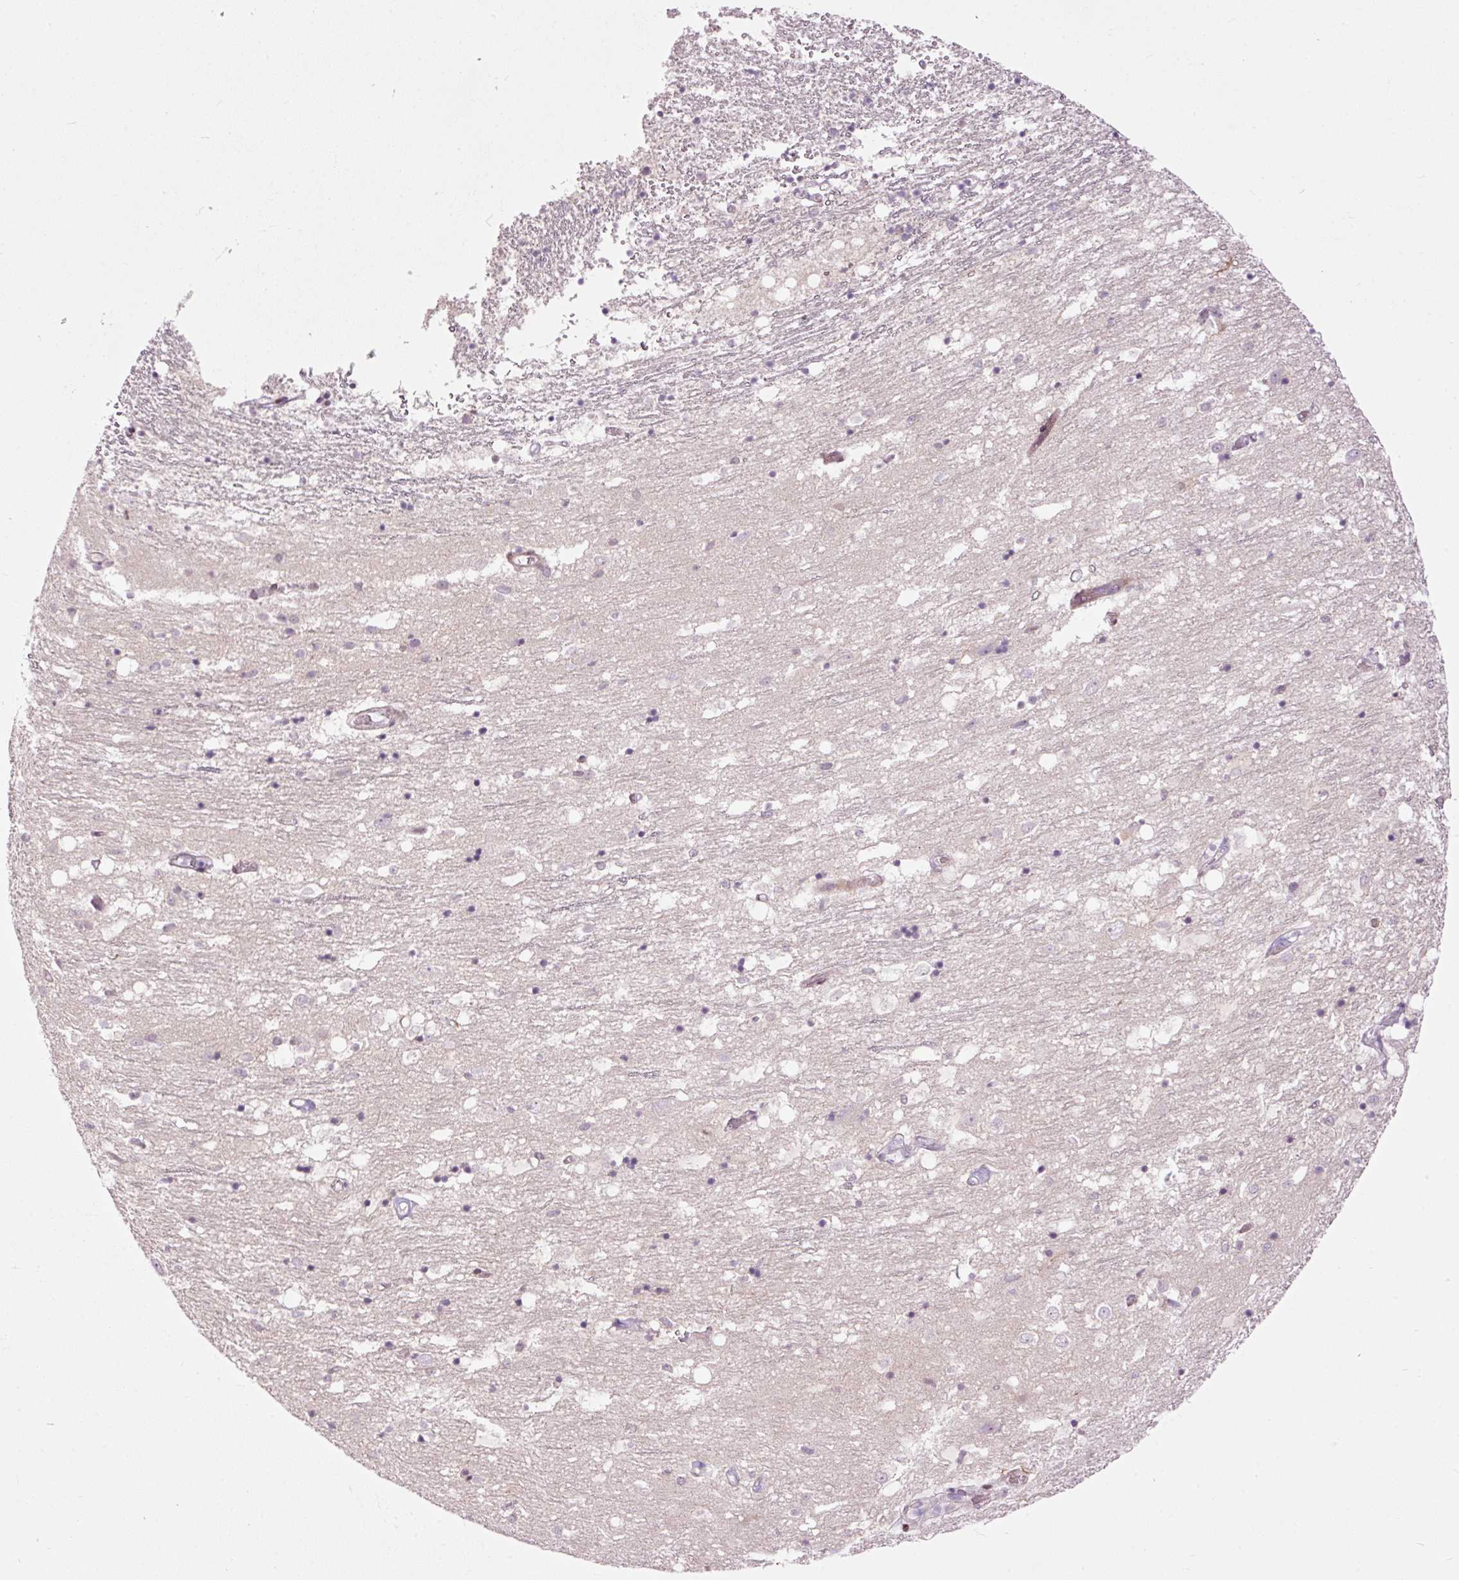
{"staining": {"intensity": "moderate", "quantity": "<25%", "location": "nuclear"}, "tissue": "caudate", "cell_type": "Glial cells", "image_type": "normal", "snomed": [{"axis": "morphology", "description": "Normal tissue, NOS"}, {"axis": "topography", "description": "Lateral ventricle wall"}], "caption": "High-power microscopy captured an IHC photomicrograph of normal caudate, revealing moderate nuclear expression in approximately <25% of glial cells.", "gene": "FCRL4", "patient": {"sex": "male", "age": 58}}